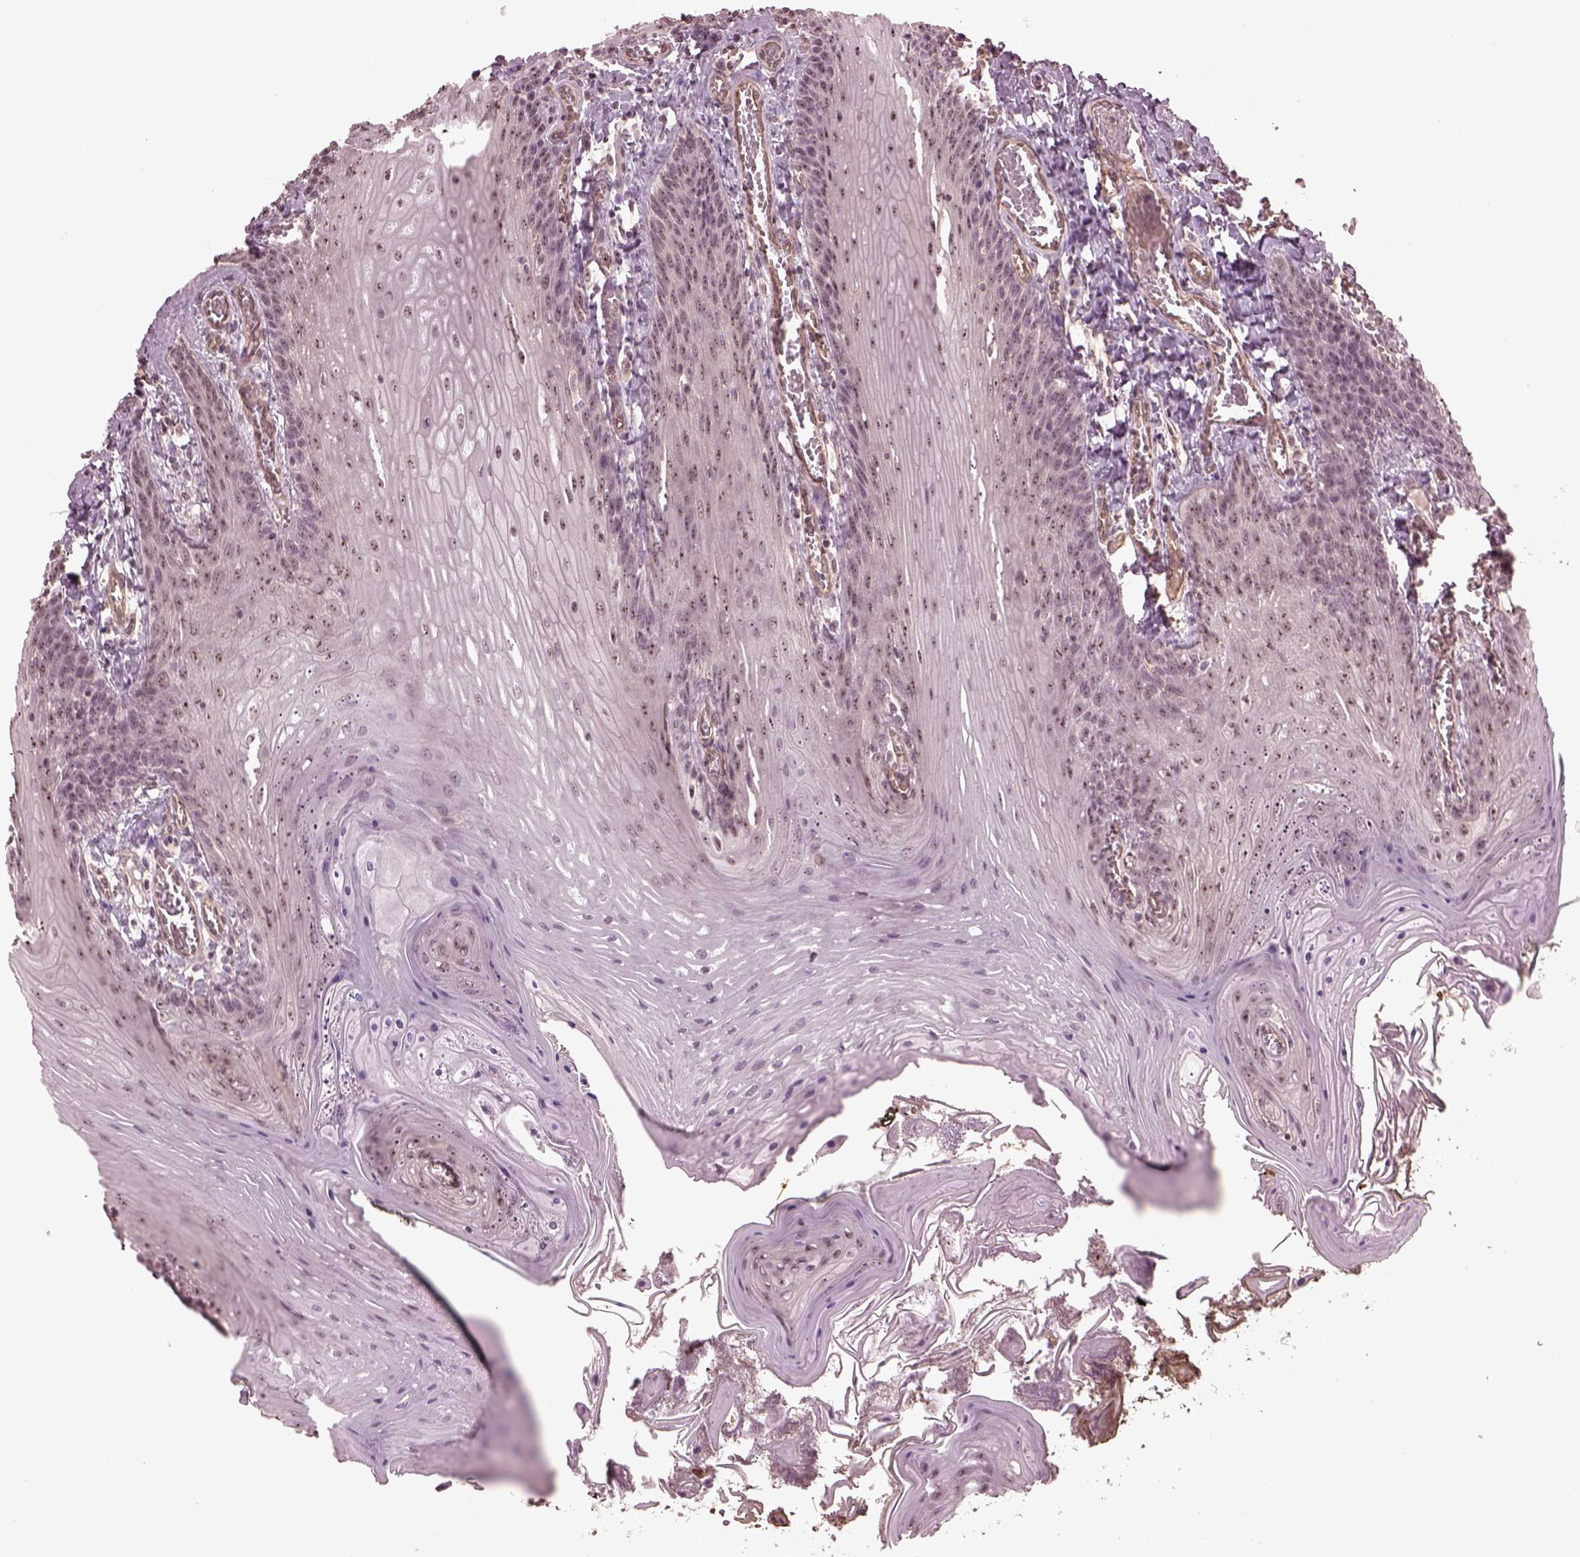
{"staining": {"intensity": "moderate", "quantity": "25%-75%", "location": "nuclear"}, "tissue": "oral mucosa", "cell_type": "Squamous epithelial cells", "image_type": "normal", "snomed": [{"axis": "morphology", "description": "Normal tissue, NOS"}, {"axis": "topography", "description": "Oral tissue"}], "caption": "High-magnification brightfield microscopy of benign oral mucosa stained with DAB (3,3'-diaminobenzidine) (brown) and counterstained with hematoxylin (blue). squamous epithelial cells exhibit moderate nuclear positivity is seen in approximately25%-75% of cells. The protein of interest is shown in brown color, while the nuclei are stained blue.", "gene": "GNRH1", "patient": {"sex": "male", "age": 9}}